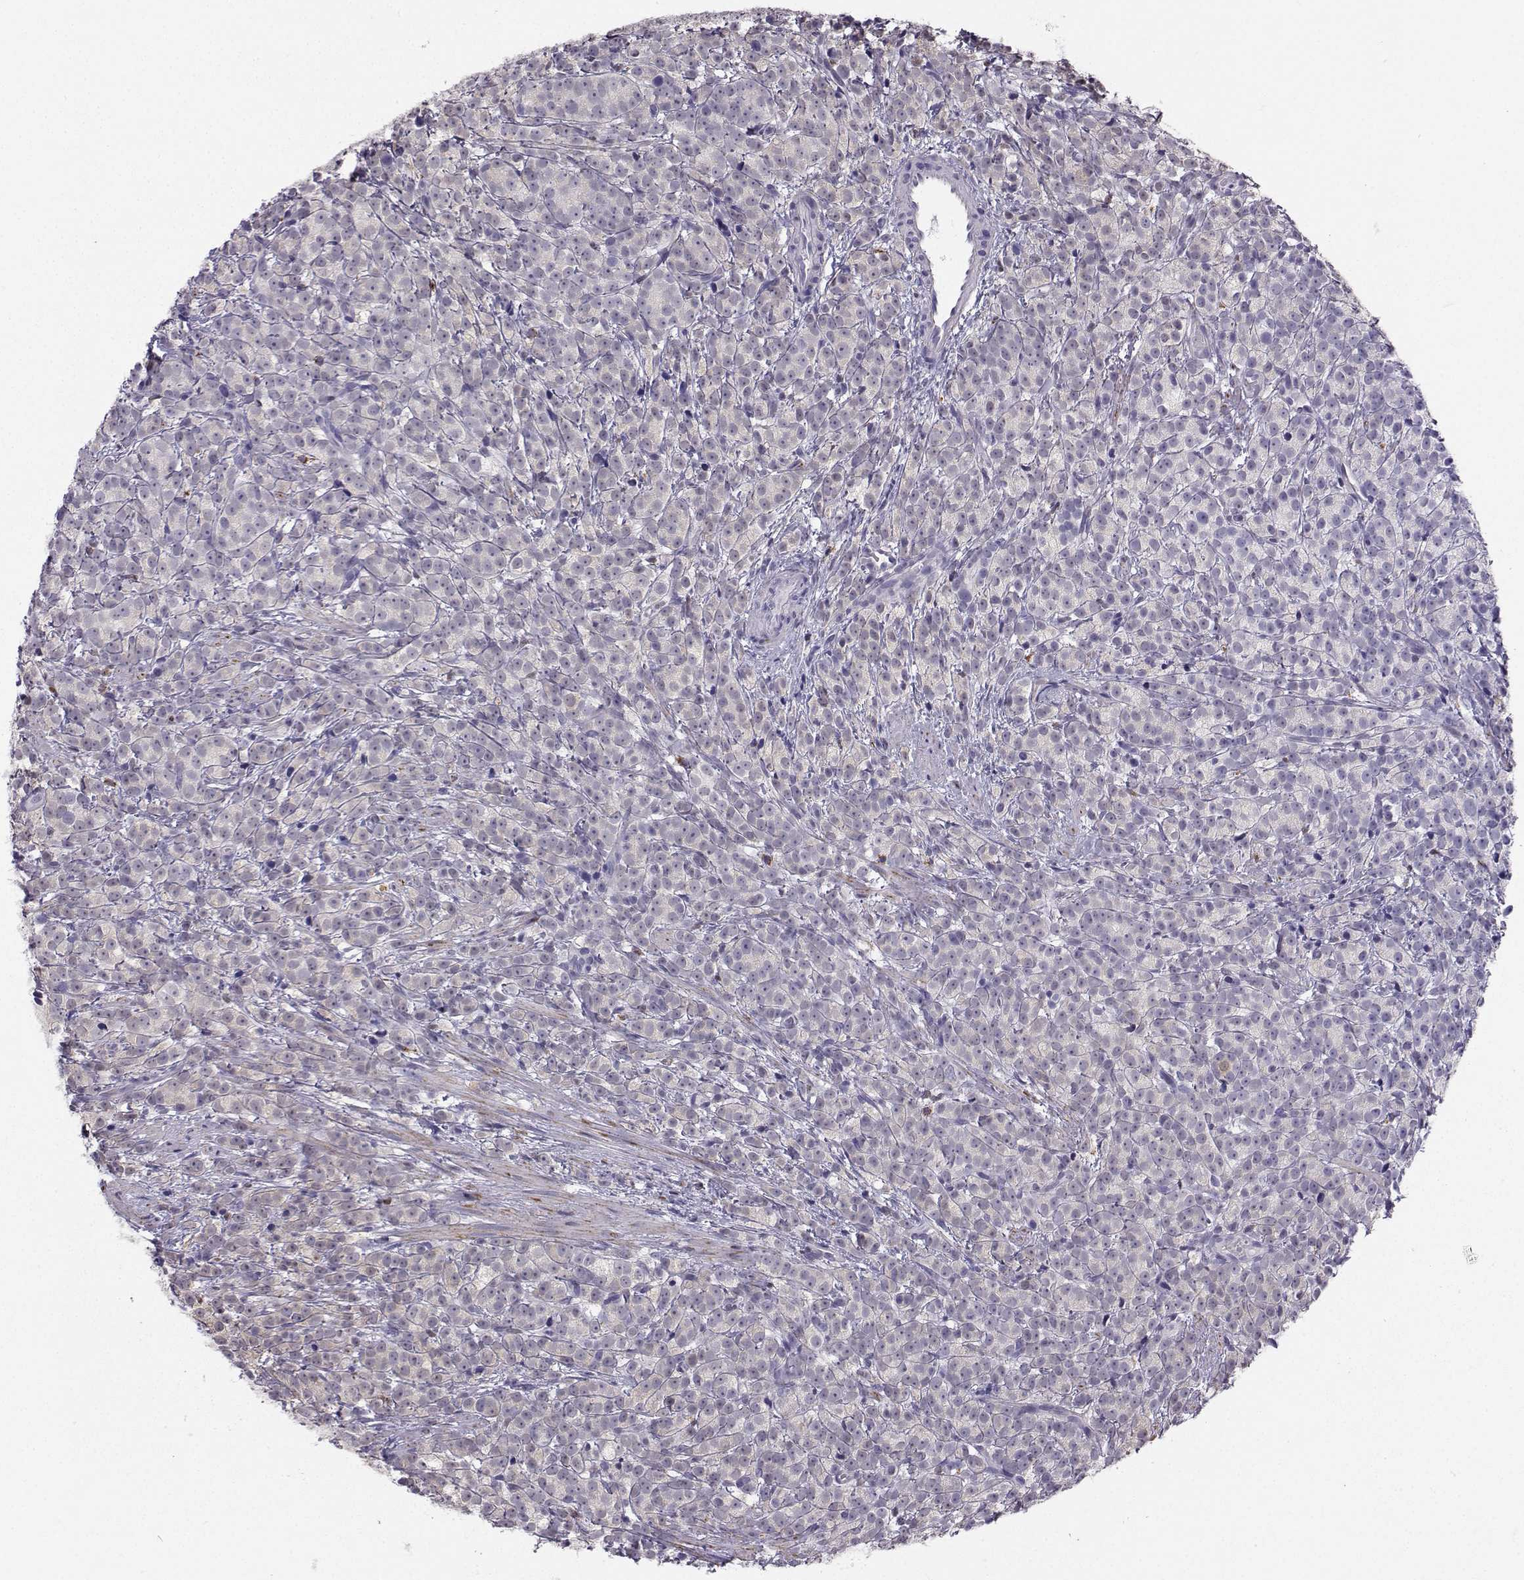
{"staining": {"intensity": "weak", "quantity": "<25%", "location": "cytoplasmic/membranous"}, "tissue": "prostate cancer", "cell_type": "Tumor cells", "image_type": "cancer", "snomed": [{"axis": "morphology", "description": "Adenocarcinoma, High grade"}, {"axis": "topography", "description": "Prostate"}], "caption": "A photomicrograph of high-grade adenocarcinoma (prostate) stained for a protein shows no brown staining in tumor cells.", "gene": "DCLK3", "patient": {"sex": "male", "age": 53}}